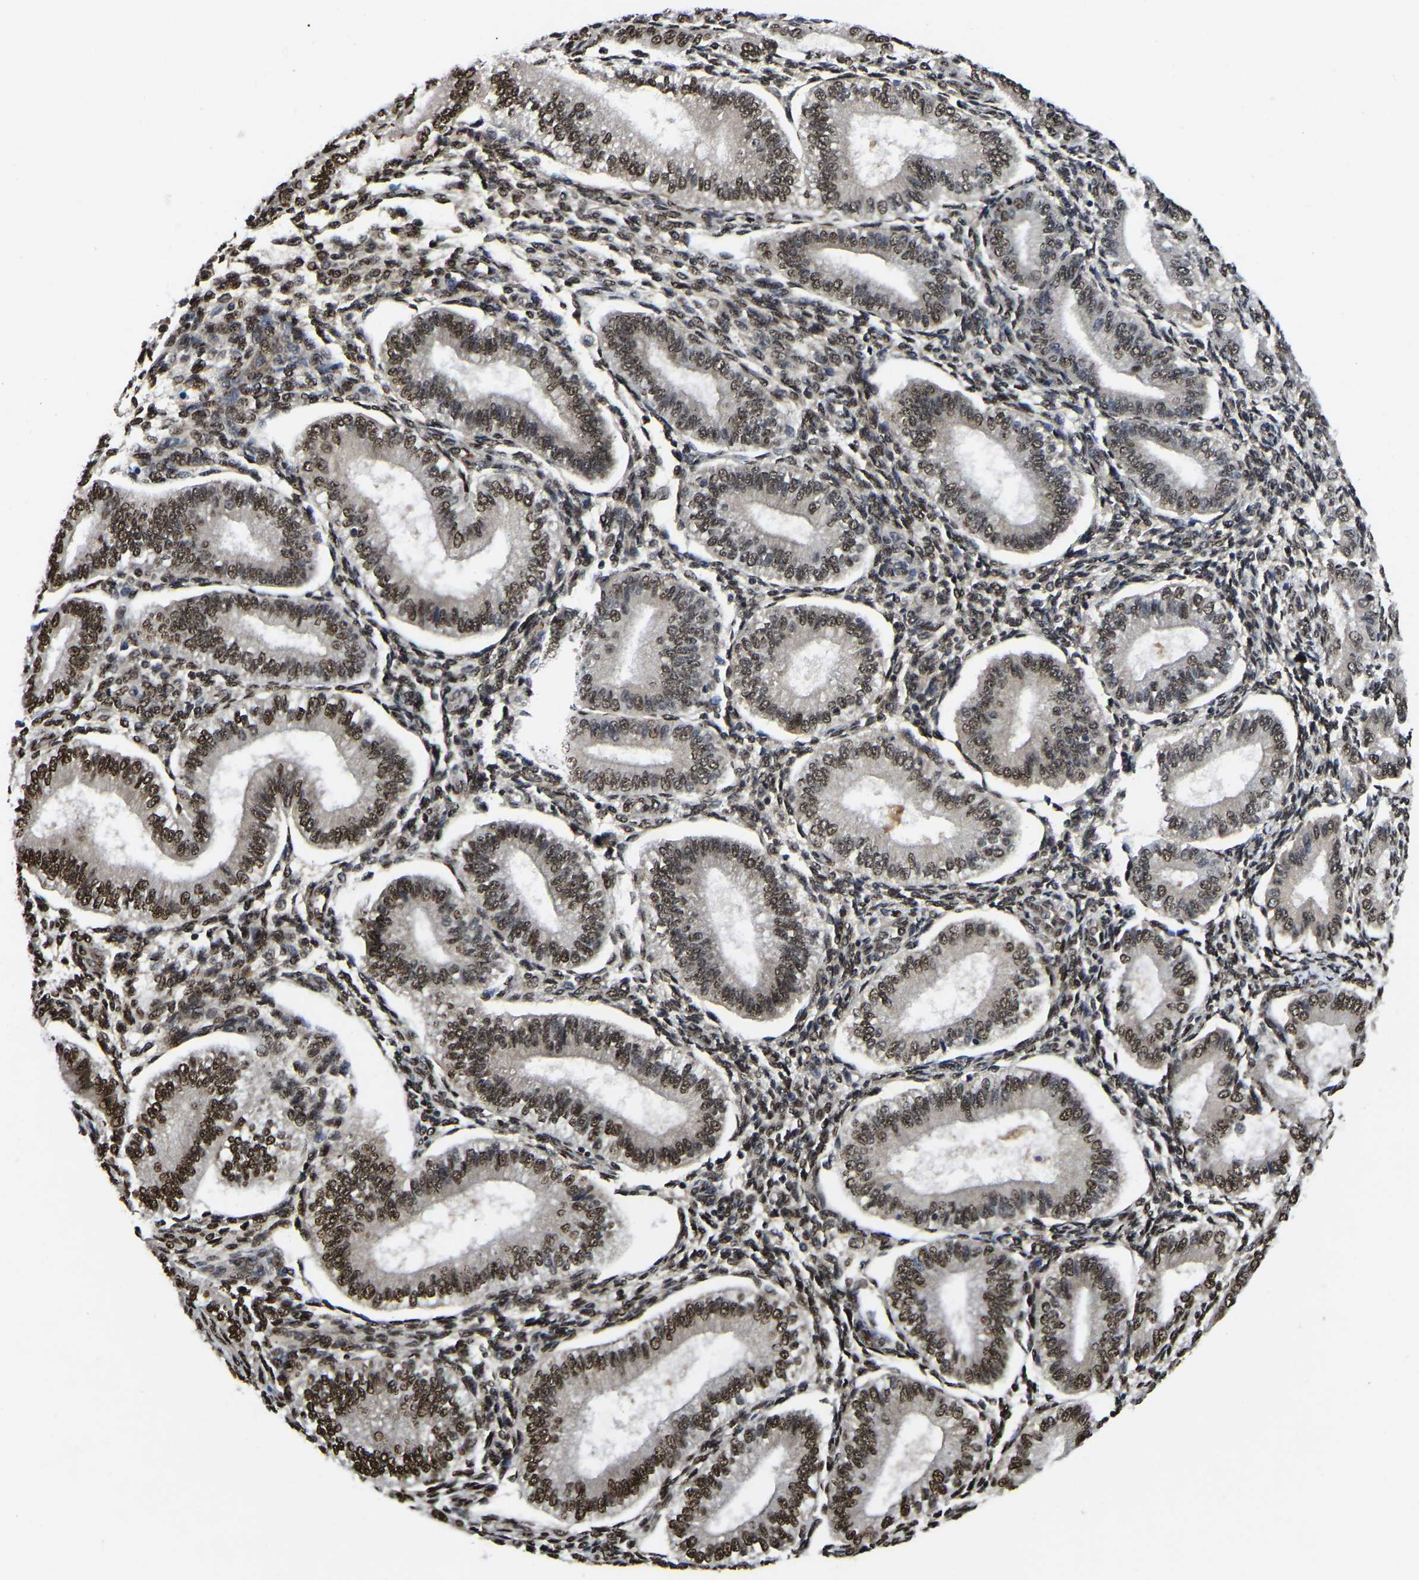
{"staining": {"intensity": "moderate", "quantity": ">75%", "location": "nuclear"}, "tissue": "endometrium", "cell_type": "Cells in endometrial stroma", "image_type": "normal", "snomed": [{"axis": "morphology", "description": "Normal tissue, NOS"}, {"axis": "topography", "description": "Endometrium"}], "caption": "Approximately >75% of cells in endometrial stroma in unremarkable endometrium demonstrate moderate nuclear protein expression as visualized by brown immunohistochemical staining.", "gene": "TRIM35", "patient": {"sex": "female", "age": 39}}